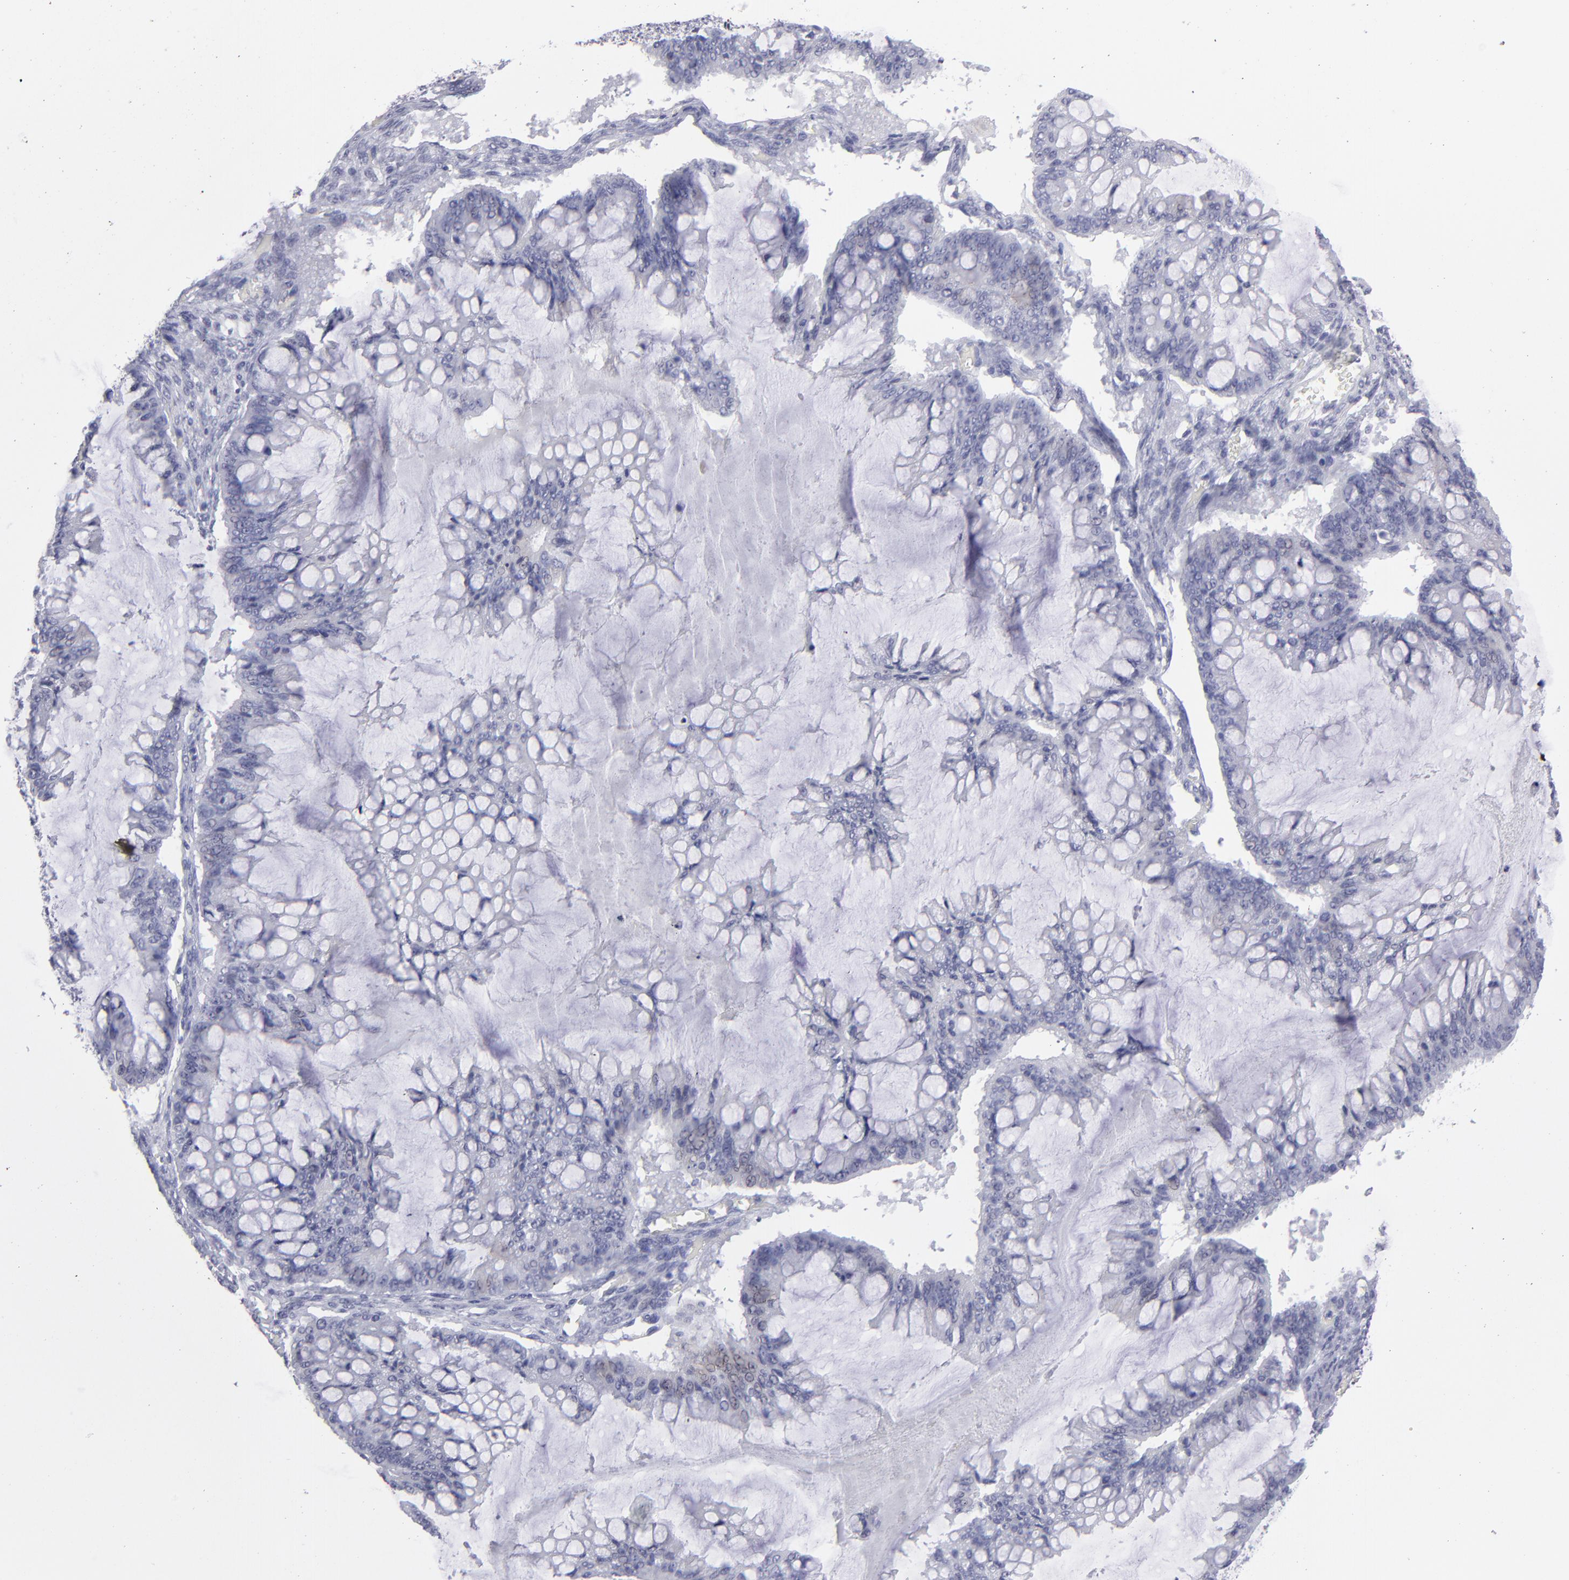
{"staining": {"intensity": "negative", "quantity": "none", "location": "none"}, "tissue": "ovarian cancer", "cell_type": "Tumor cells", "image_type": "cancer", "snomed": [{"axis": "morphology", "description": "Cystadenocarcinoma, mucinous, NOS"}, {"axis": "topography", "description": "Ovary"}], "caption": "The immunohistochemistry photomicrograph has no significant positivity in tumor cells of ovarian mucinous cystadenocarcinoma tissue.", "gene": "ALDOB", "patient": {"sex": "female", "age": 73}}